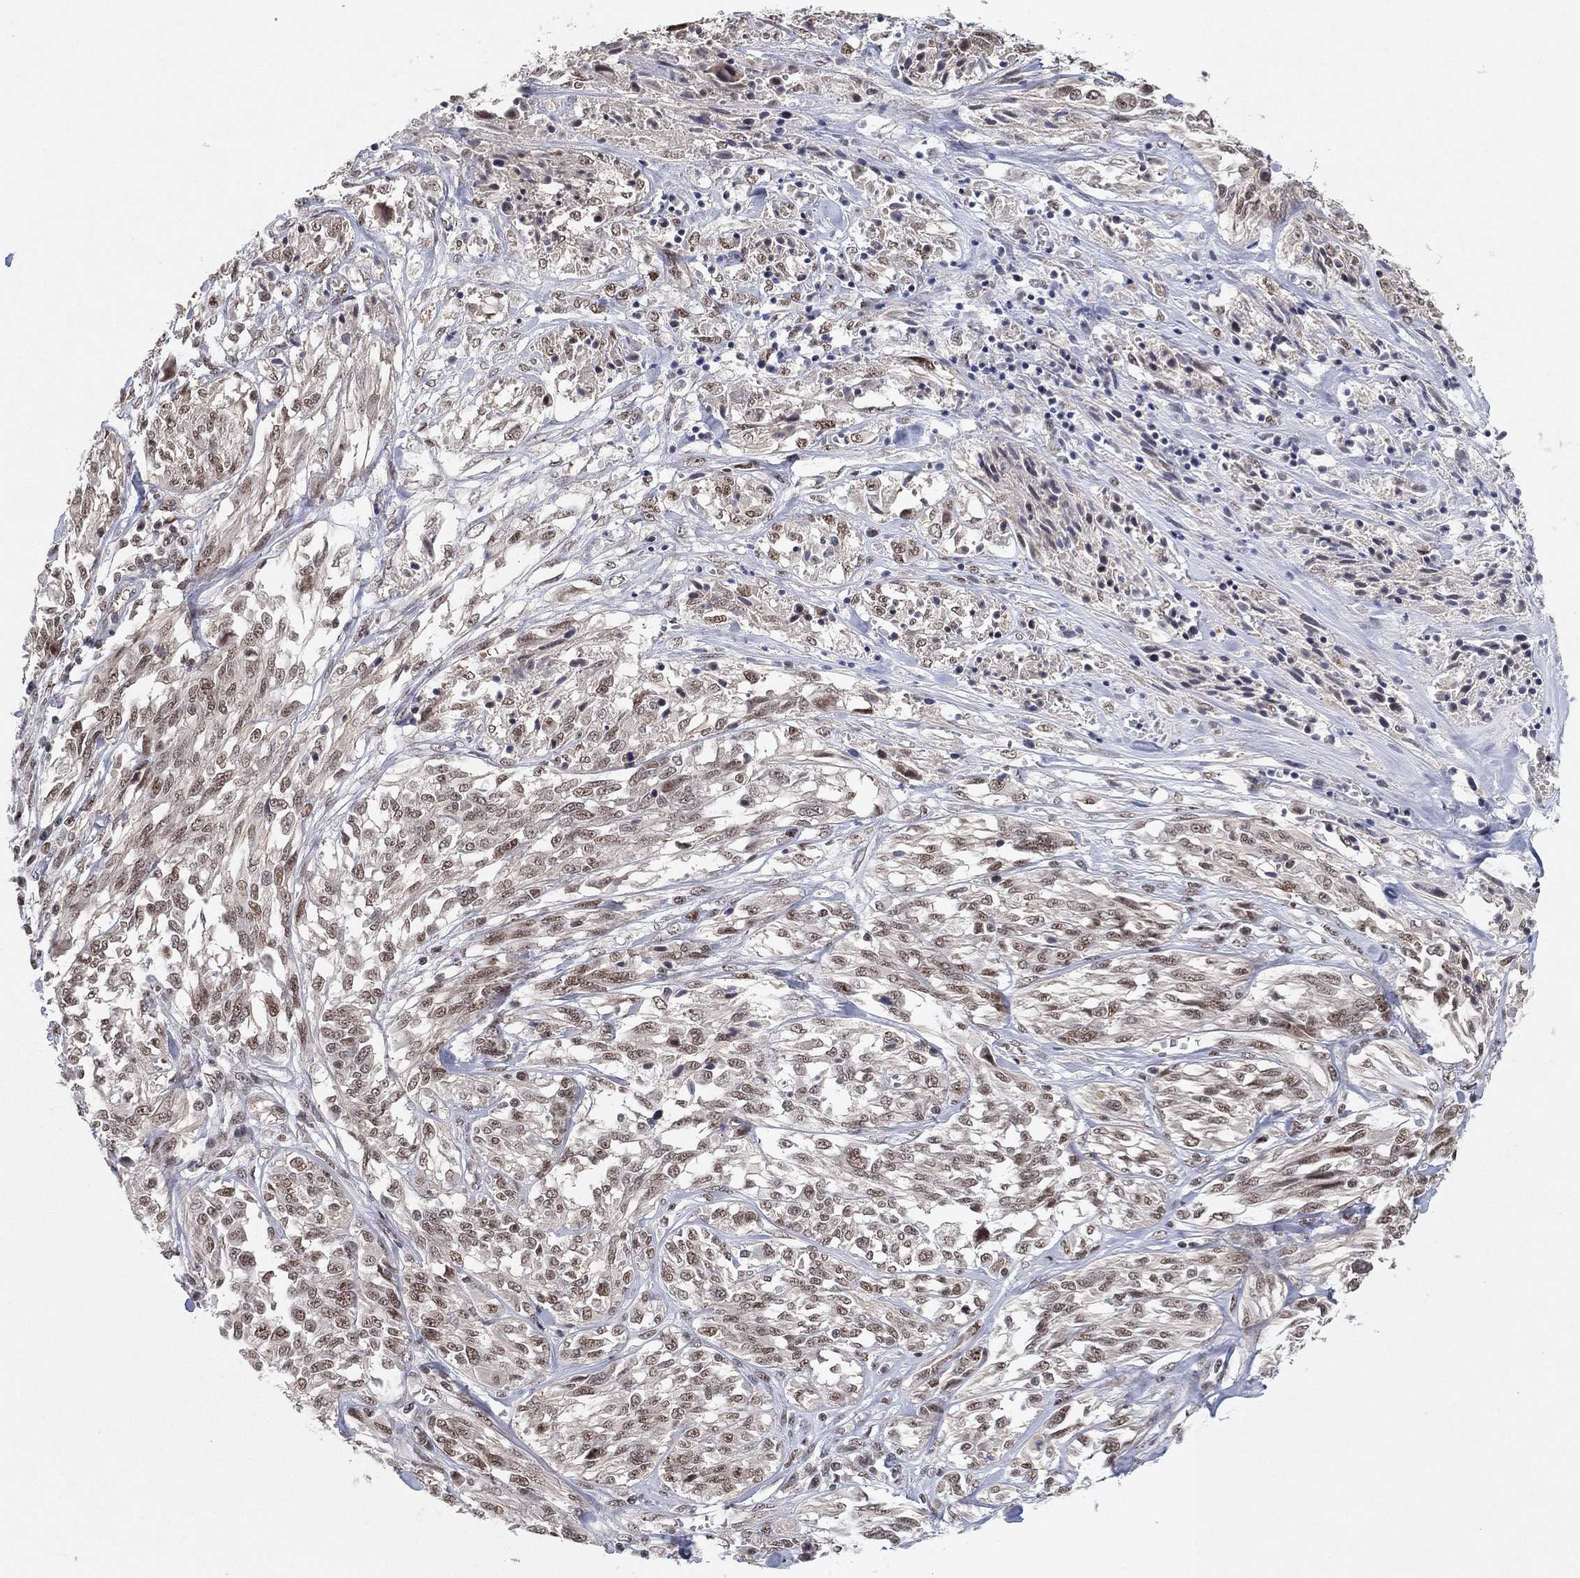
{"staining": {"intensity": "weak", "quantity": "25%-75%", "location": "nuclear"}, "tissue": "melanoma", "cell_type": "Tumor cells", "image_type": "cancer", "snomed": [{"axis": "morphology", "description": "Malignant melanoma, NOS"}, {"axis": "topography", "description": "Skin"}], "caption": "Immunohistochemistry histopathology image of melanoma stained for a protein (brown), which reveals low levels of weak nuclear staining in about 25%-75% of tumor cells.", "gene": "DGCR8", "patient": {"sex": "female", "age": 91}}